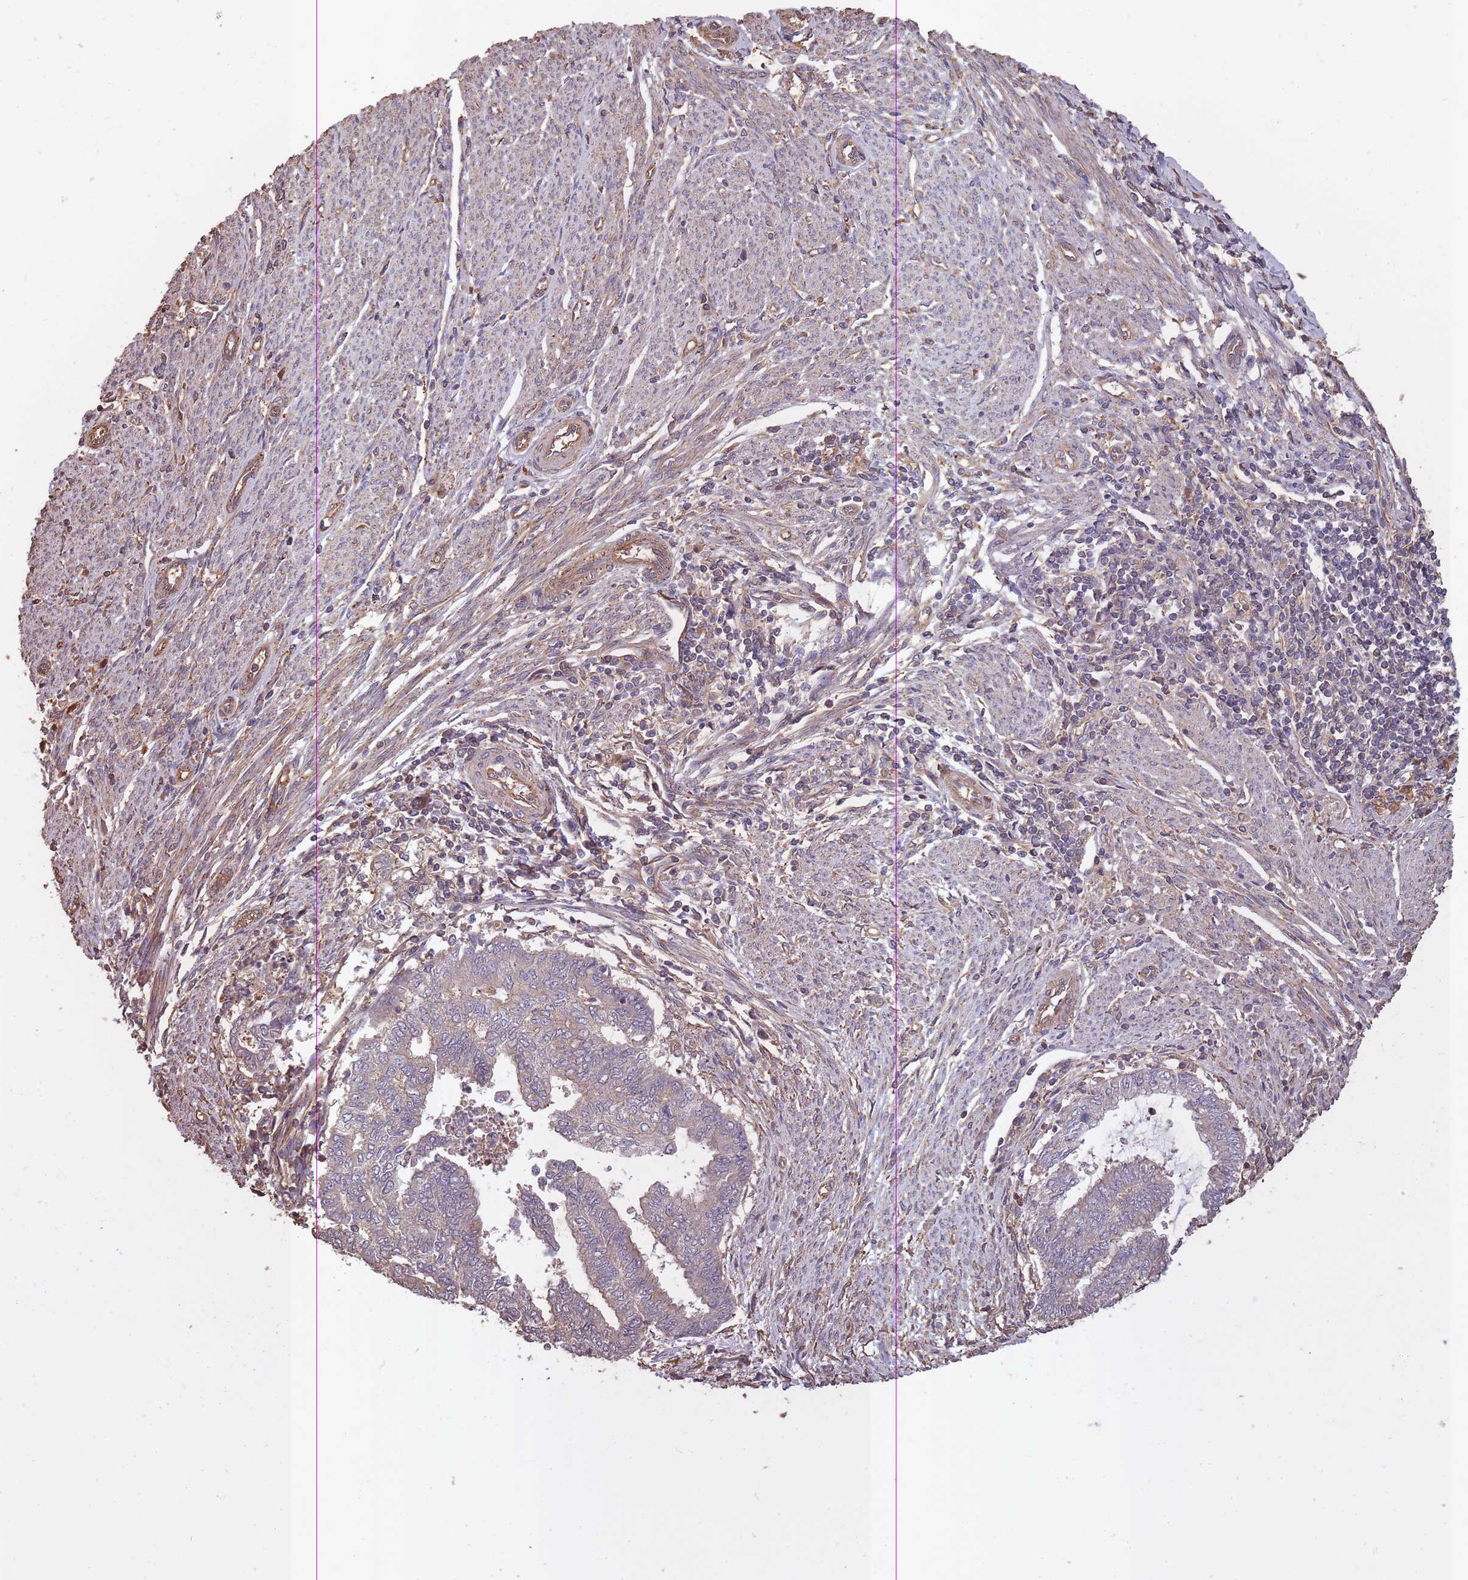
{"staining": {"intensity": "negative", "quantity": "none", "location": "none"}, "tissue": "endometrial cancer", "cell_type": "Tumor cells", "image_type": "cancer", "snomed": [{"axis": "morphology", "description": "Adenocarcinoma, NOS"}, {"axis": "topography", "description": "Endometrium"}], "caption": "Endometrial cancer (adenocarcinoma) was stained to show a protein in brown. There is no significant staining in tumor cells.", "gene": "ARMH3", "patient": {"sex": "female", "age": 79}}